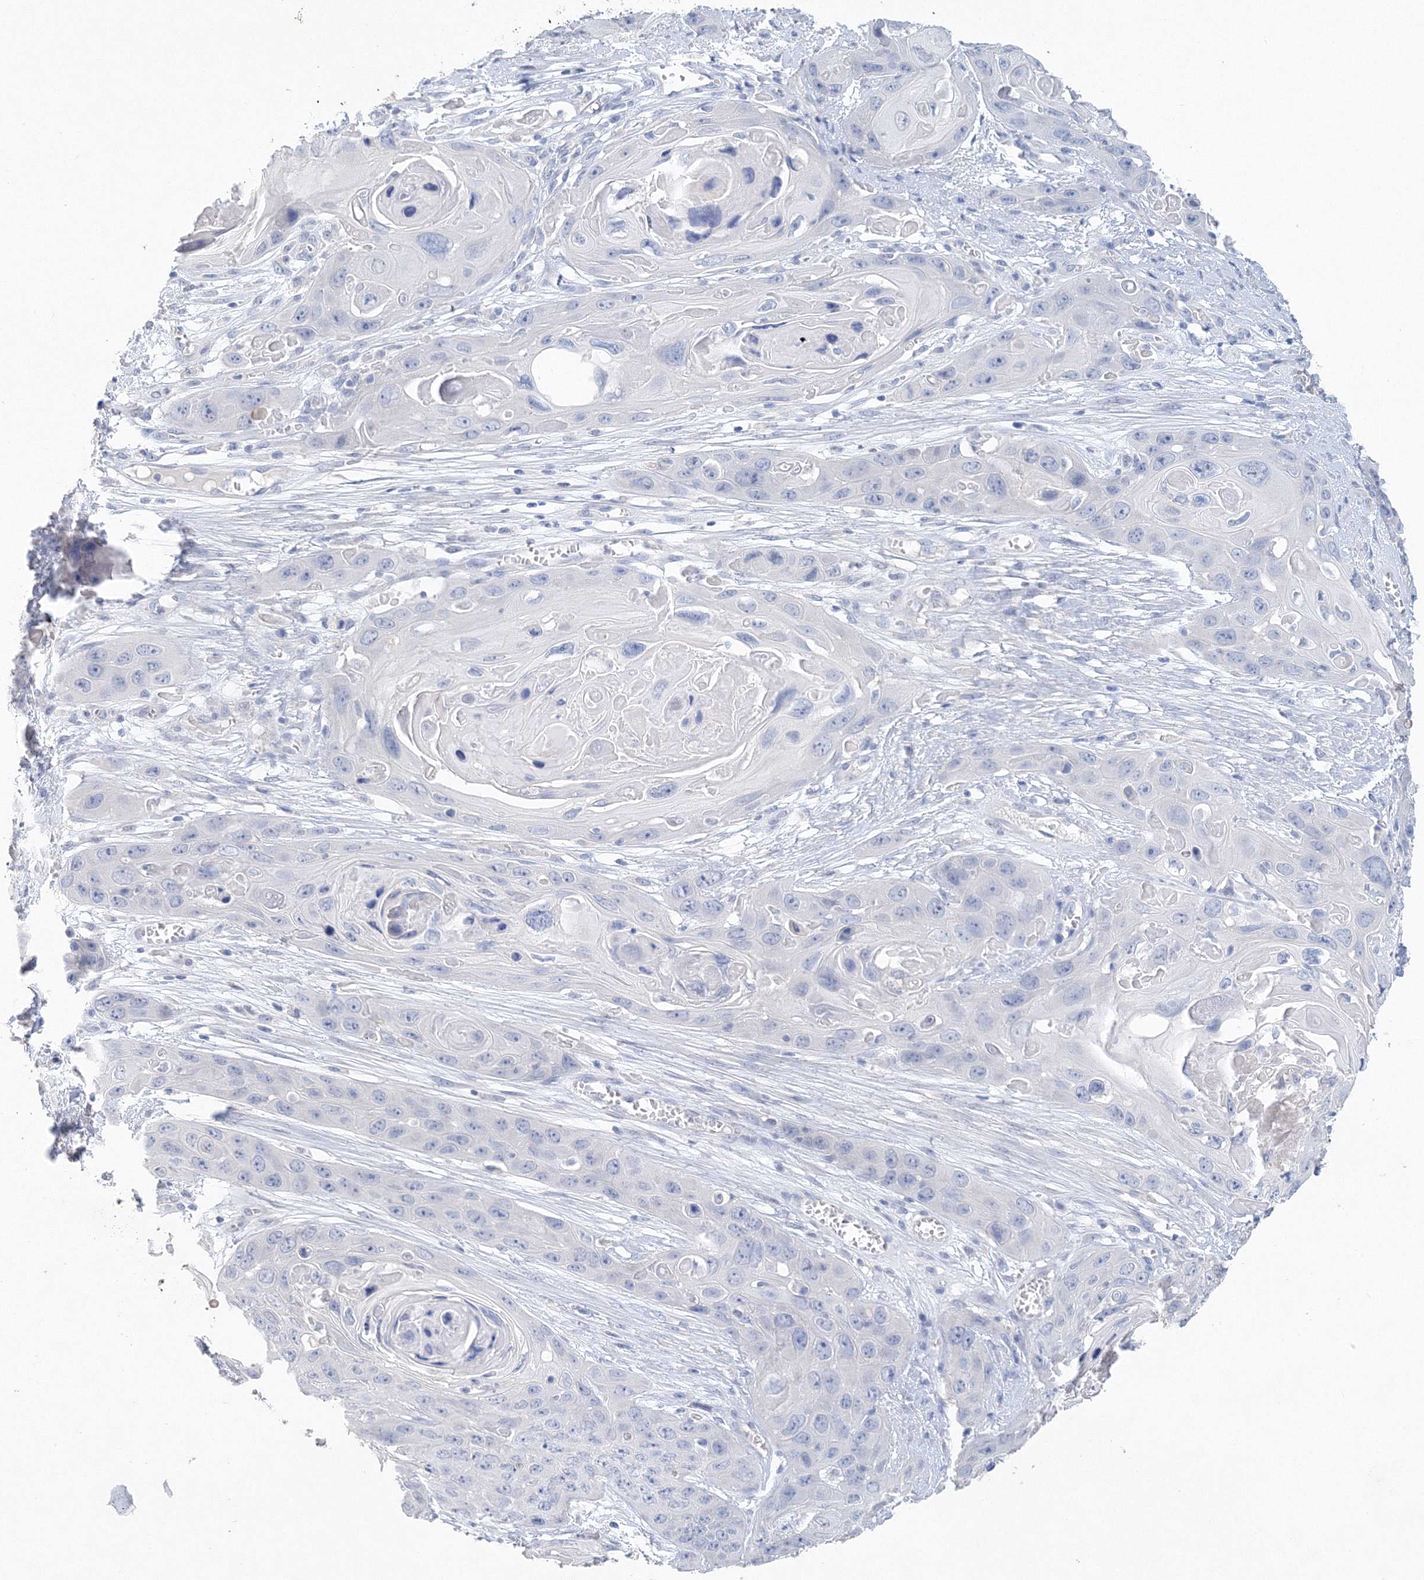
{"staining": {"intensity": "negative", "quantity": "none", "location": "none"}, "tissue": "skin cancer", "cell_type": "Tumor cells", "image_type": "cancer", "snomed": [{"axis": "morphology", "description": "Squamous cell carcinoma, NOS"}, {"axis": "topography", "description": "Skin"}], "caption": "IHC photomicrograph of human skin cancer (squamous cell carcinoma) stained for a protein (brown), which exhibits no positivity in tumor cells.", "gene": "OSBPL6", "patient": {"sex": "male", "age": 55}}